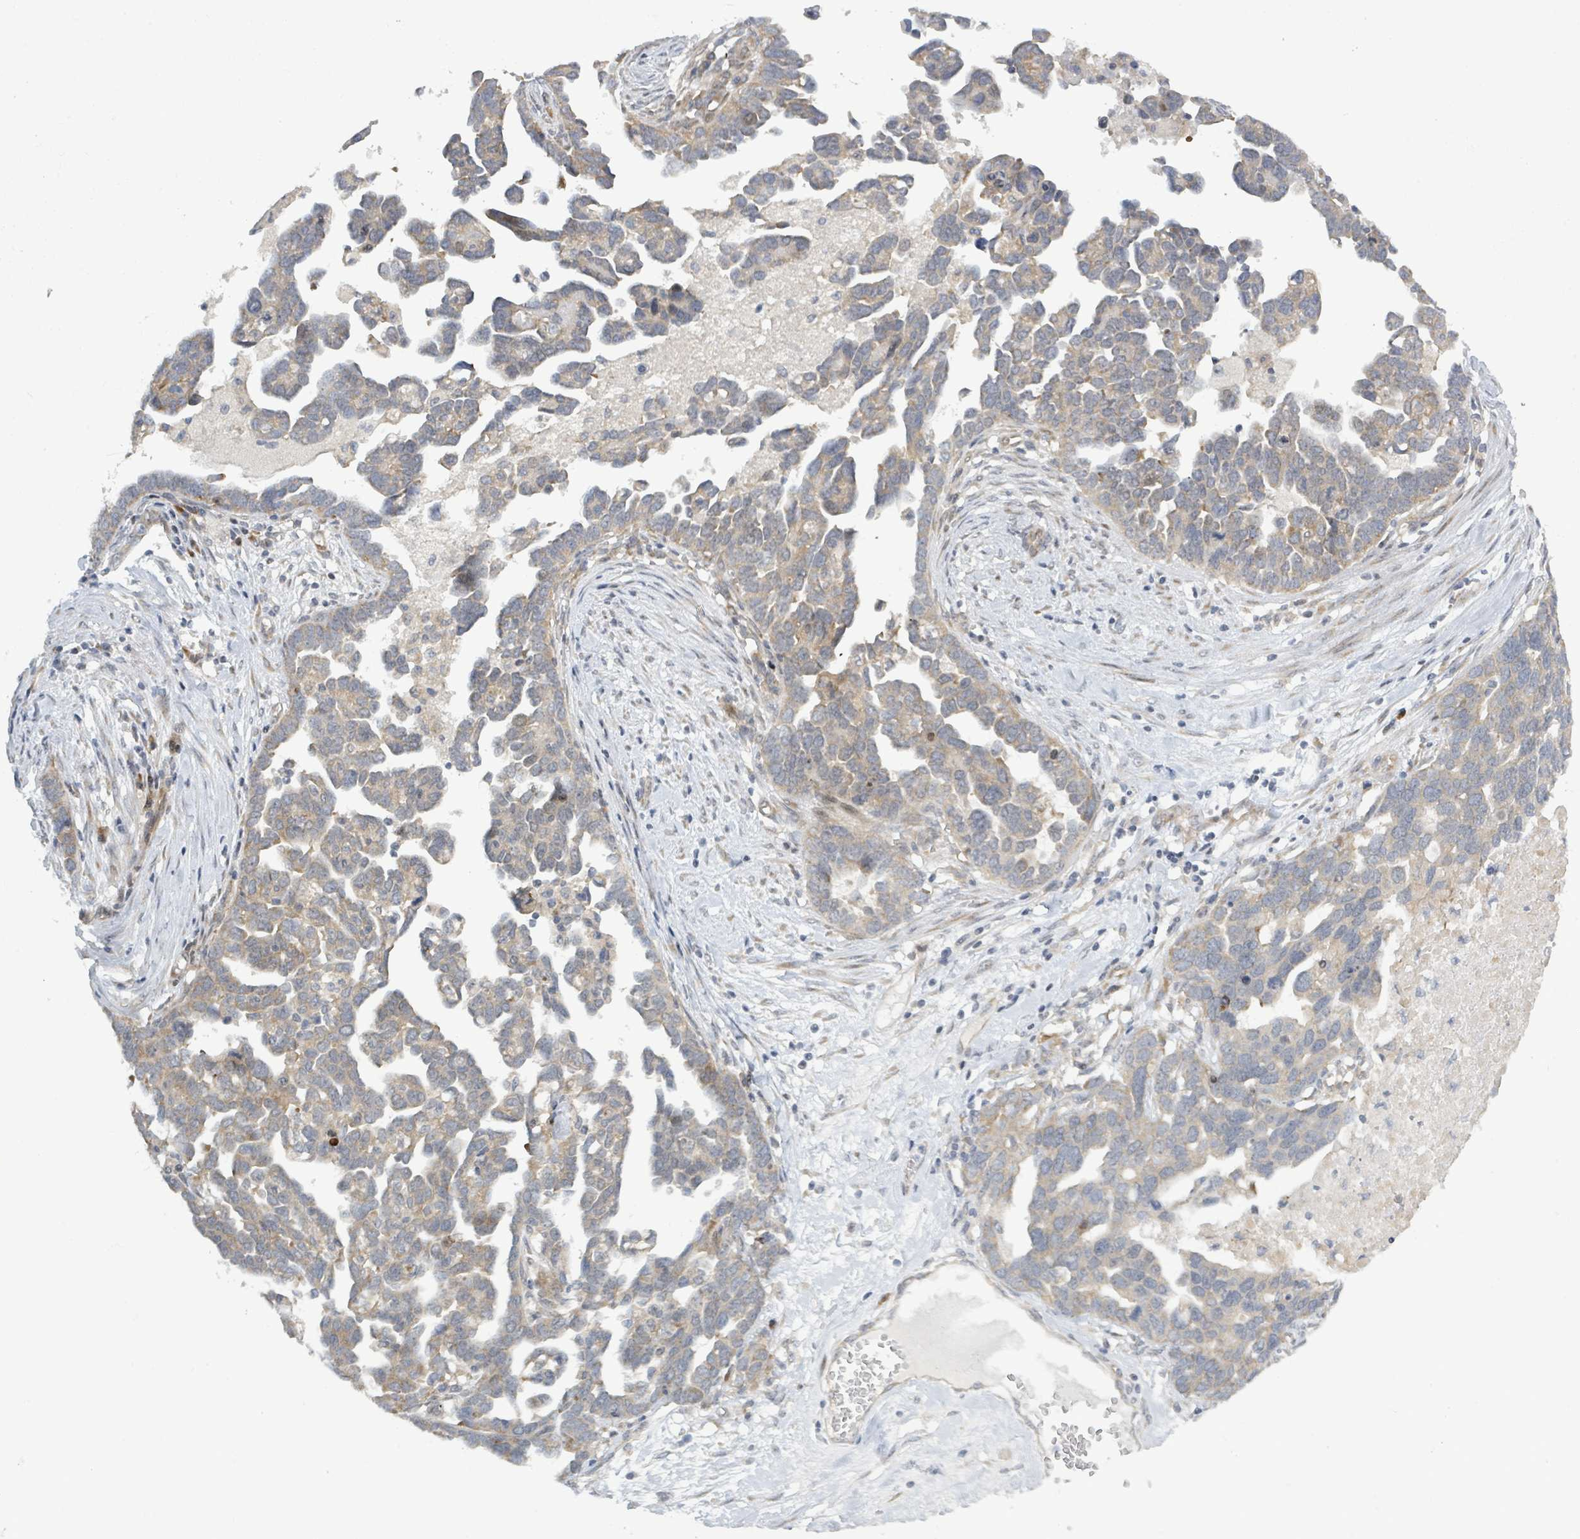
{"staining": {"intensity": "weak", "quantity": ">75%", "location": "cytoplasmic/membranous"}, "tissue": "ovarian cancer", "cell_type": "Tumor cells", "image_type": "cancer", "snomed": [{"axis": "morphology", "description": "Cystadenocarcinoma, serous, NOS"}, {"axis": "topography", "description": "Ovary"}], "caption": "Immunohistochemistry (IHC) of human ovarian serous cystadenocarcinoma exhibits low levels of weak cytoplasmic/membranous positivity in about >75% of tumor cells.", "gene": "RPL32", "patient": {"sex": "female", "age": 54}}